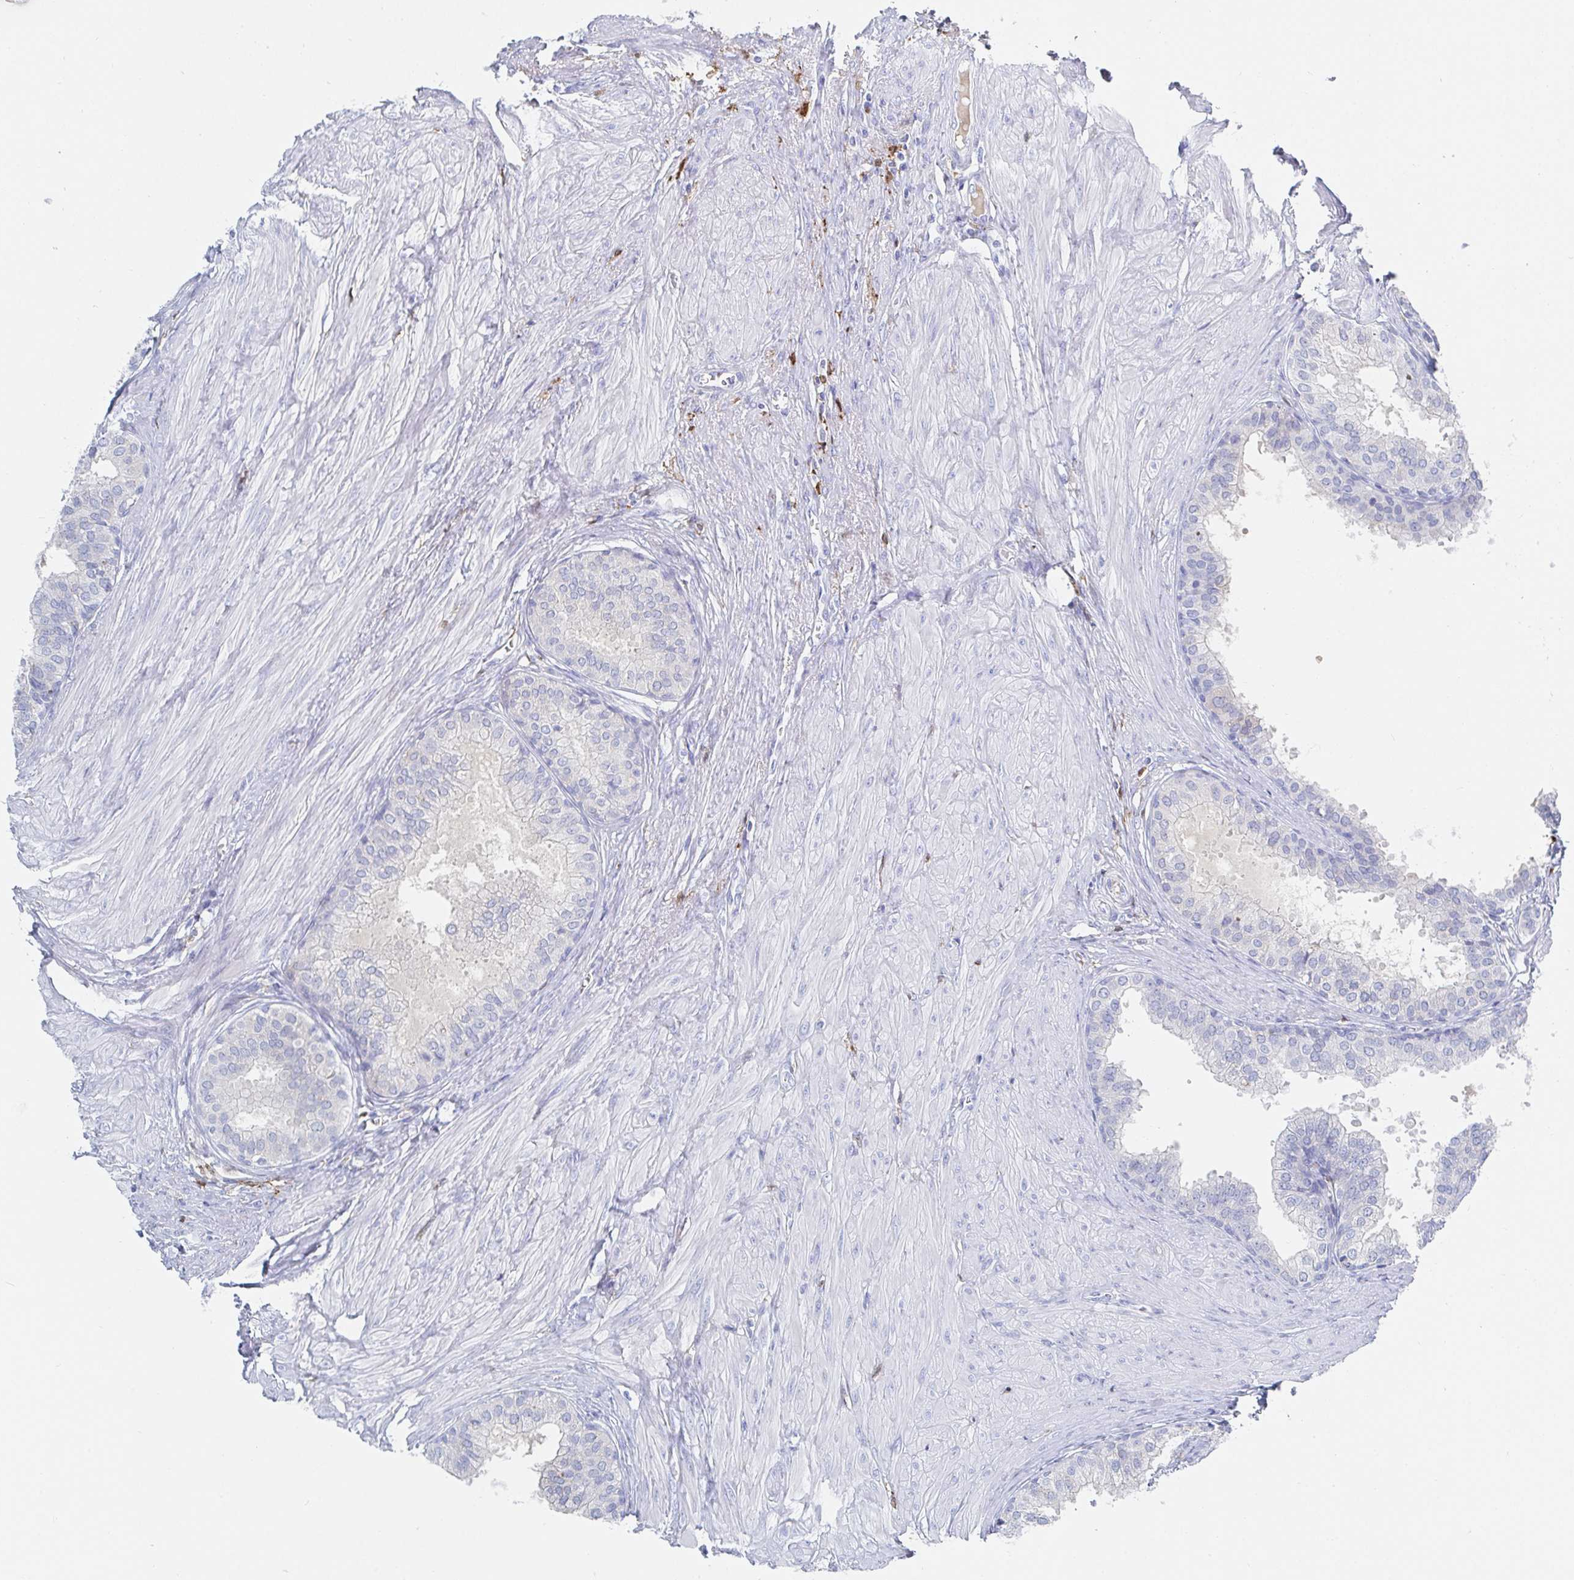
{"staining": {"intensity": "negative", "quantity": "none", "location": "none"}, "tissue": "prostate", "cell_type": "Glandular cells", "image_type": "normal", "snomed": [{"axis": "morphology", "description": "Normal tissue, NOS"}, {"axis": "topography", "description": "Prostate"}, {"axis": "topography", "description": "Peripheral nerve tissue"}], "caption": "Histopathology image shows no protein staining in glandular cells of unremarkable prostate. (DAB (3,3'-diaminobenzidine) immunohistochemistry visualized using brightfield microscopy, high magnification).", "gene": "OR2A1", "patient": {"sex": "male", "age": 55}}